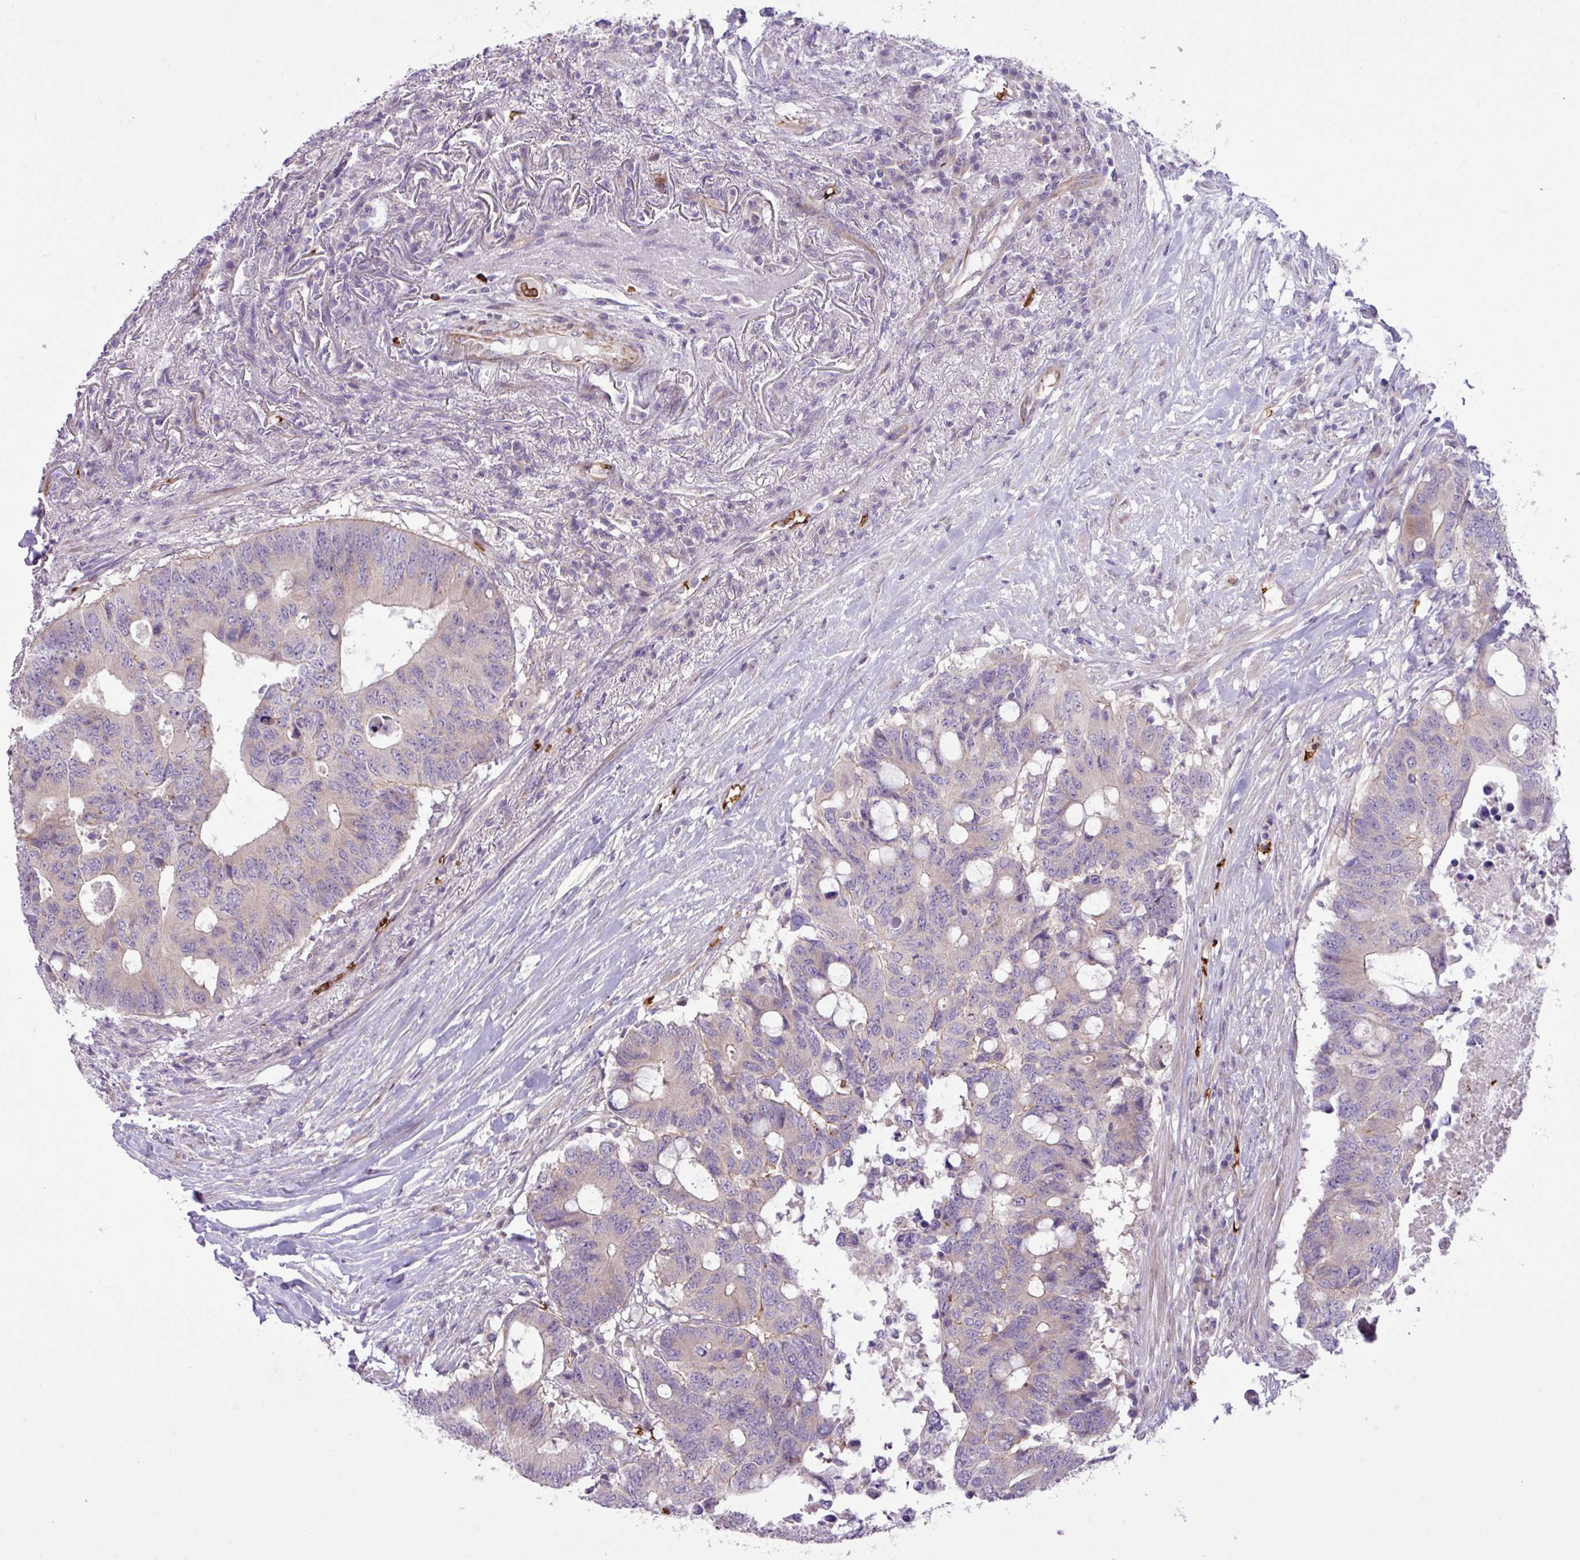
{"staining": {"intensity": "negative", "quantity": "none", "location": "none"}, "tissue": "colorectal cancer", "cell_type": "Tumor cells", "image_type": "cancer", "snomed": [{"axis": "morphology", "description": "Adenocarcinoma, NOS"}, {"axis": "topography", "description": "Colon"}], "caption": "A high-resolution photomicrograph shows immunohistochemistry (IHC) staining of colorectal cancer (adenocarcinoma), which exhibits no significant expression in tumor cells.", "gene": "RAD21L1", "patient": {"sex": "male", "age": 71}}